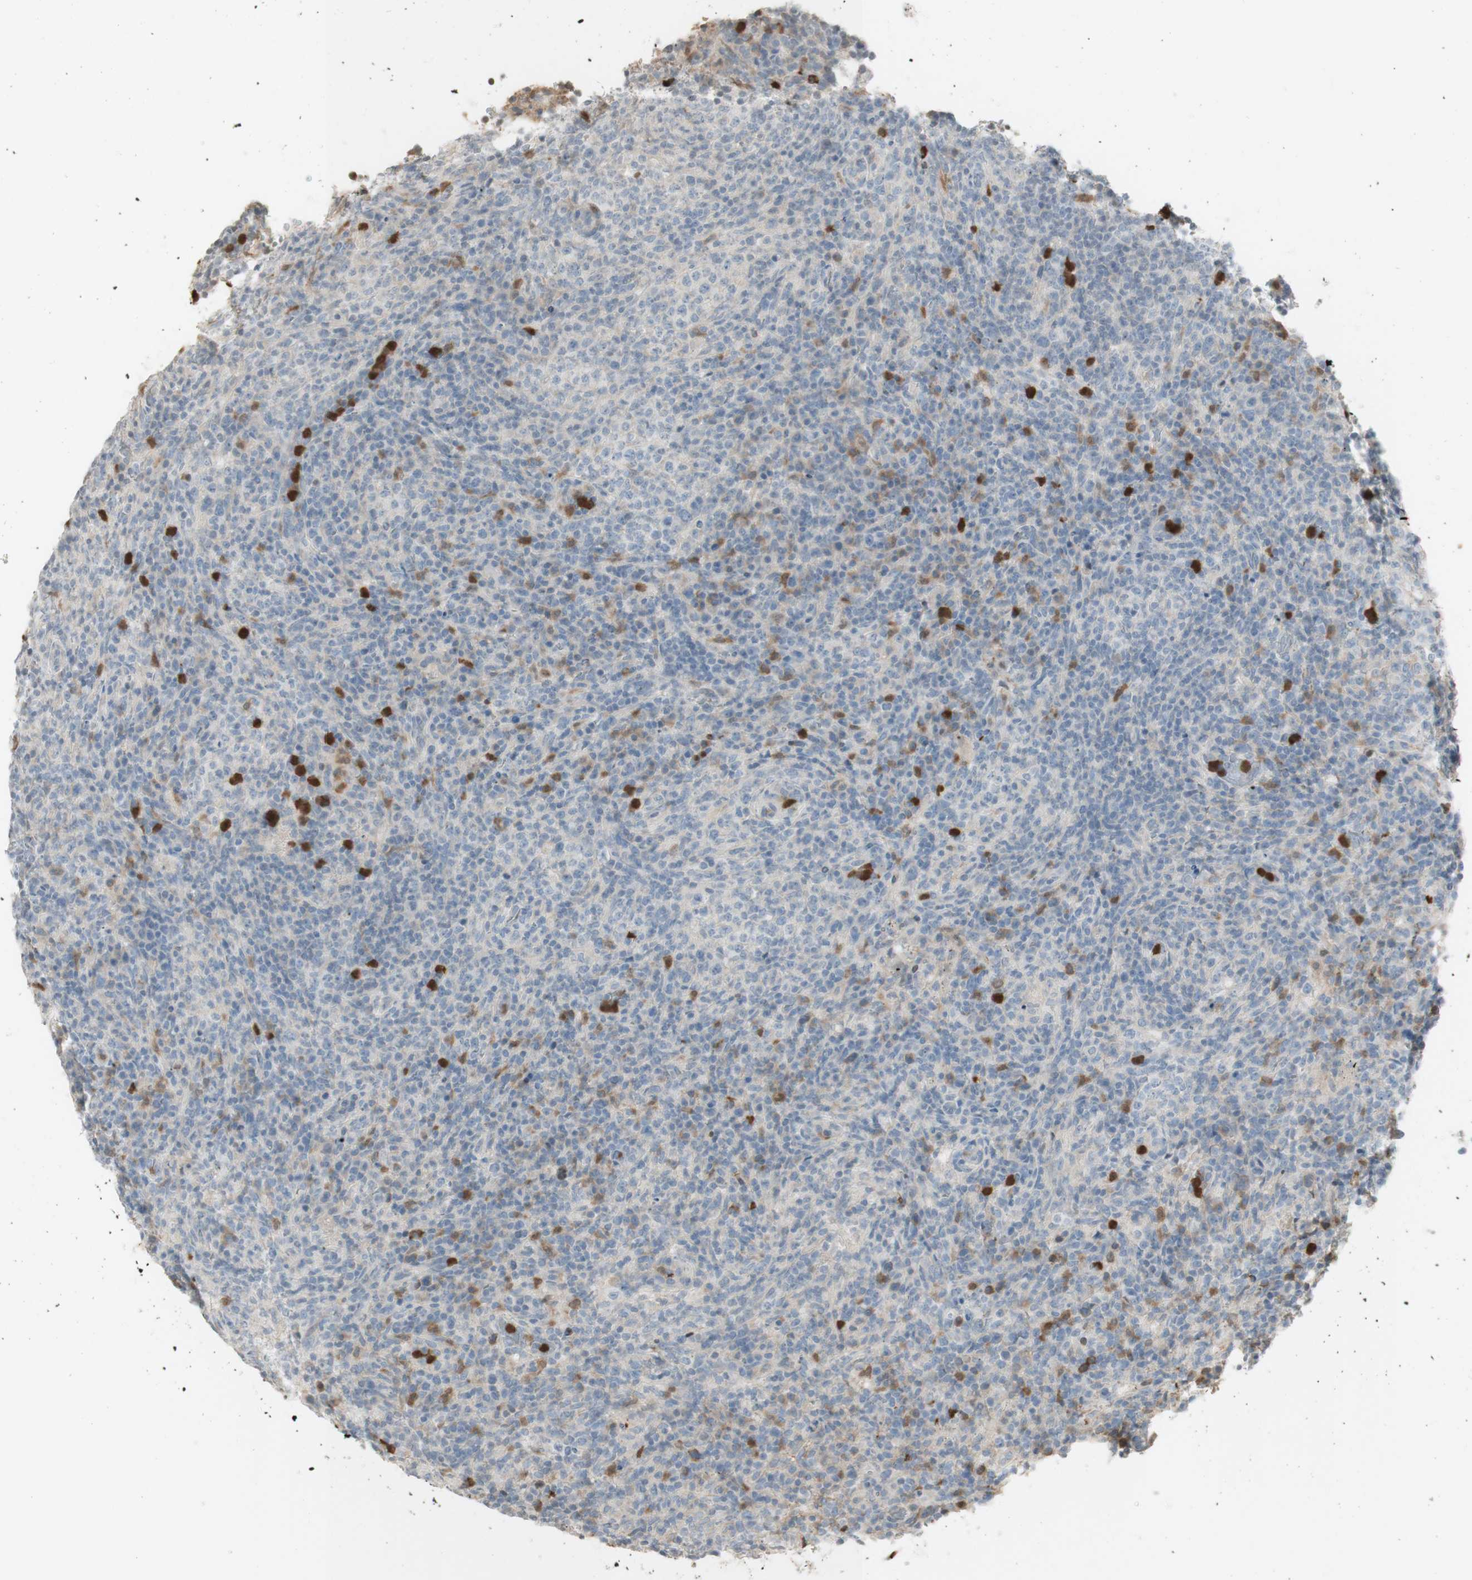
{"staining": {"intensity": "weak", "quantity": "<25%", "location": "cytoplasmic/membranous"}, "tissue": "lymphoma", "cell_type": "Tumor cells", "image_type": "cancer", "snomed": [{"axis": "morphology", "description": "Malignant lymphoma, non-Hodgkin's type, High grade"}, {"axis": "topography", "description": "Lymph node"}], "caption": "A photomicrograph of high-grade malignant lymphoma, non-Hodgkin's type stained for a protein shows no brown staining in tumor cells.", "gene": "NID1", "patient": {"sex": "female", "age": 76}}